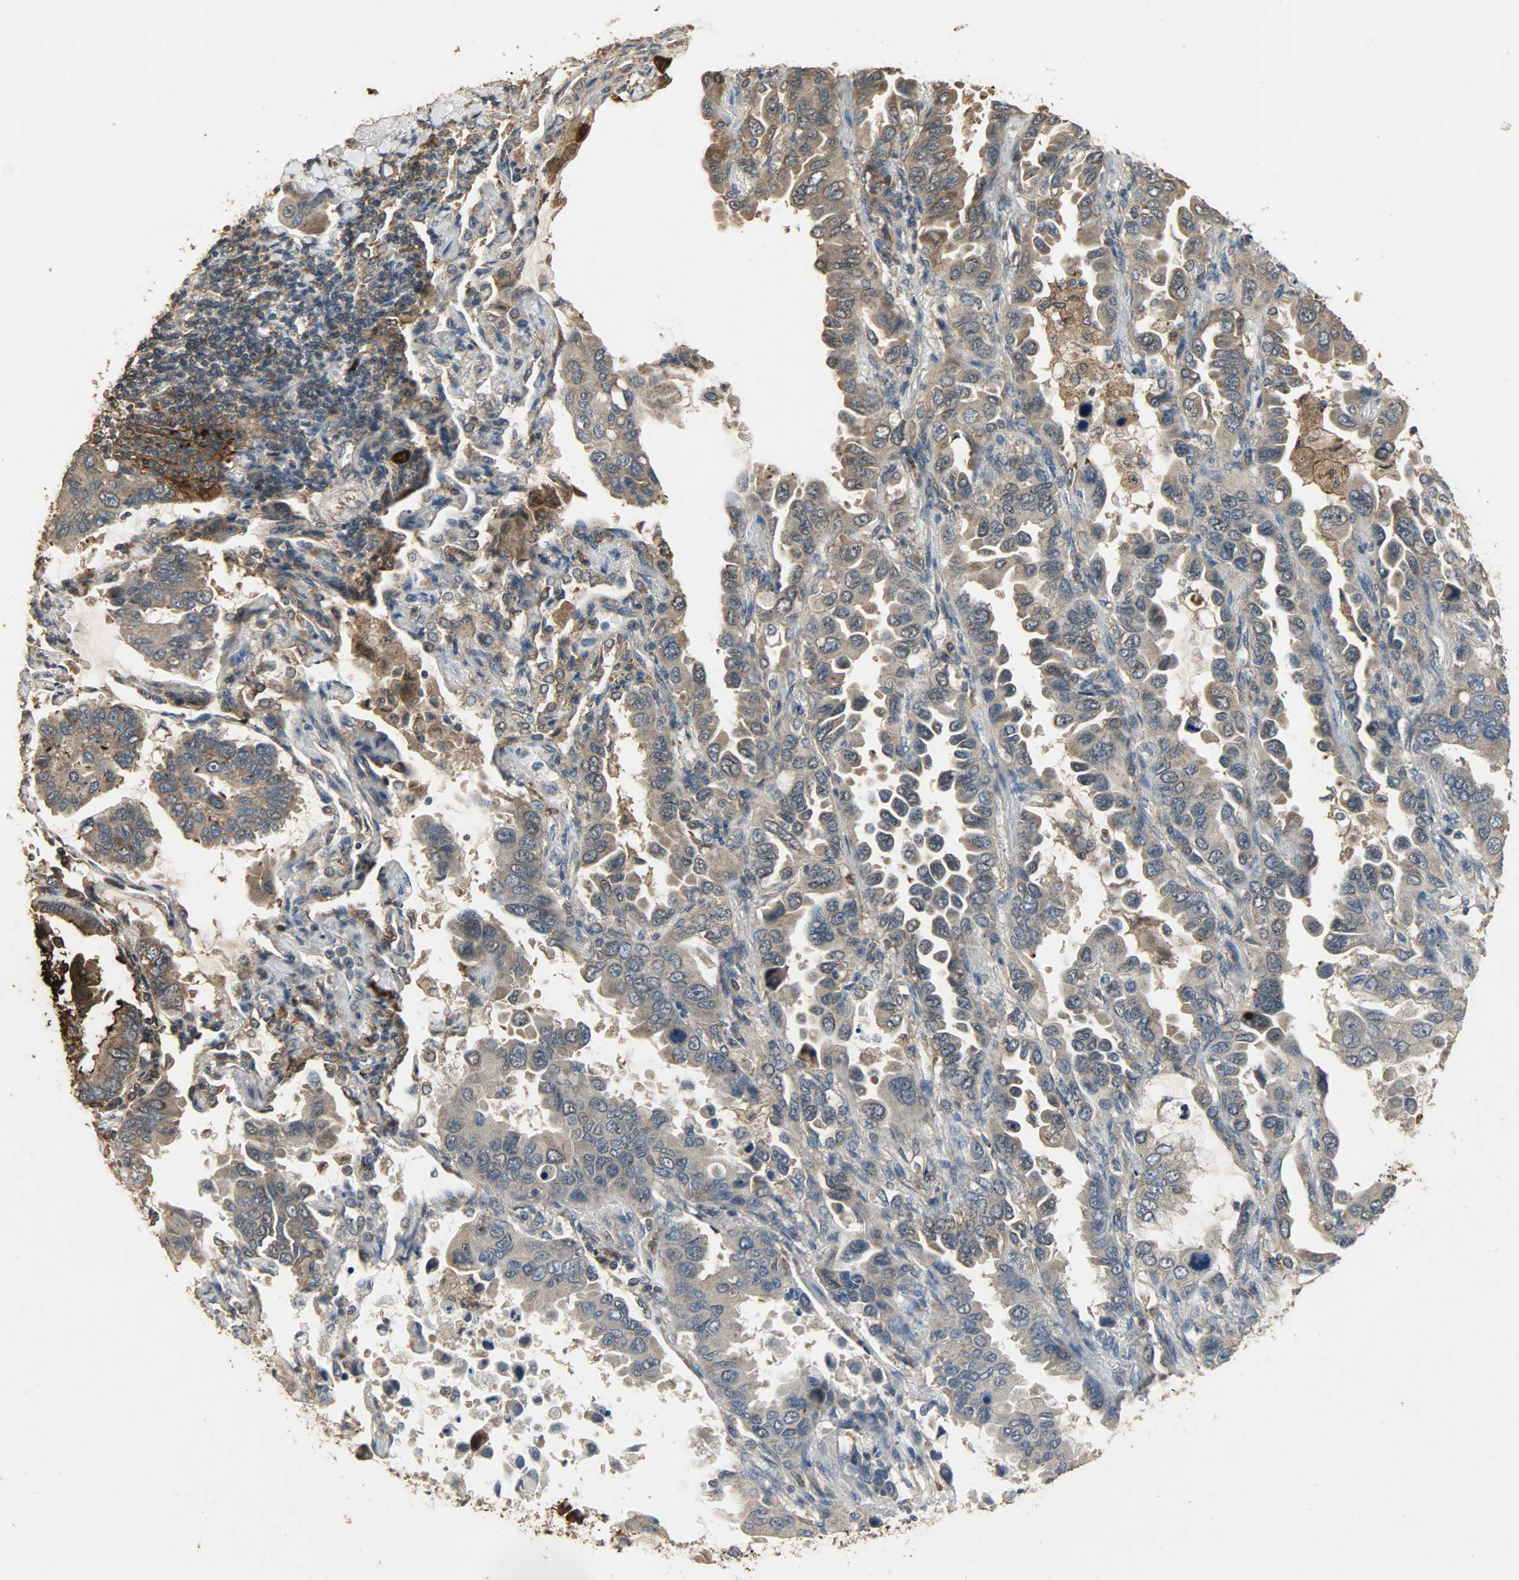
{"staining": {"intensity": "moderate", "quantity": ">75%", "location": "cytoplasmic/membranous"}, "tissue": "lung cancer", "cell_type": "Tumor cells", "image_type": "cancer", "snomed": [{"axis": "morphology", "description": "Adenocarcinoma, NOS"}, {"axis": "topography", "description": "Lung"}], "caption": "Immunohistochemistry of adenocarcinoma (lung) demonstrates medium levels of moderate cytoplasmic/membranous expression in approximately >75% of tumor cells.", "gene": "CDKN2C", "patient": {"sex": "male", "age": 64}}